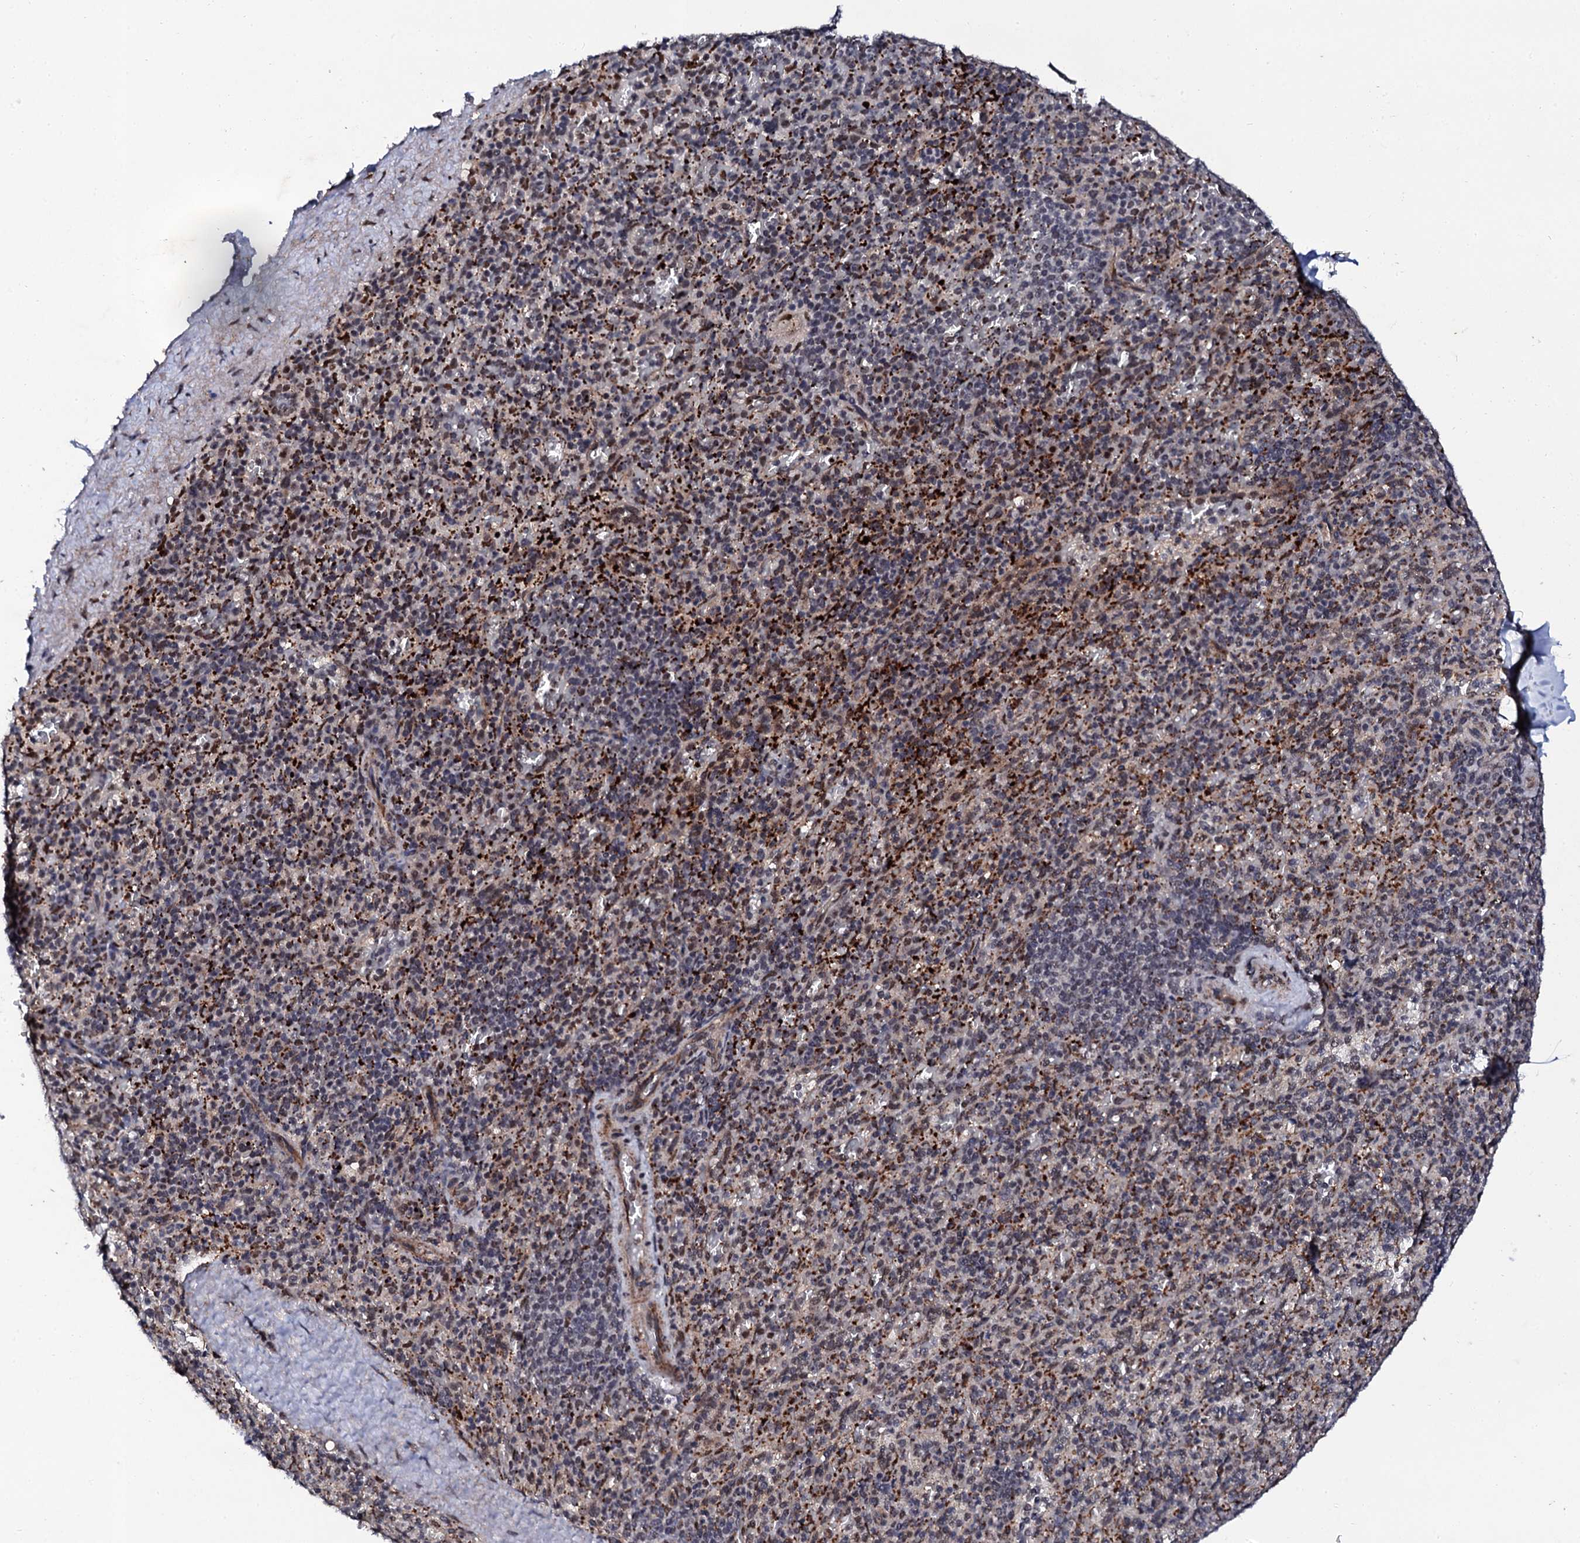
{"staining": {"intensity": "strong", "quantity": "25%-75%", "location": "cytoplasmic/membranous"}, "tissue": "spleen", "cell_type": "Cells in red pulp", "image_type": "normal", "snomed": [{"axis": "morphology", "description": "Normal tissue, NOS"}, {"axis": "topography", "description": "Spleen"}], "caption": "Immunohistochemical staining of benign spleen demonstrates 25%-75% levels of strong cytoplasmic/membranous protein positivity in about 25%-75% of cells in red pulp. Immunohistochemistry stains the protein in brown and the nuclei are stained blue.", "gene": "CSTF3", "patient": {"sex": "male", "age": 82}}